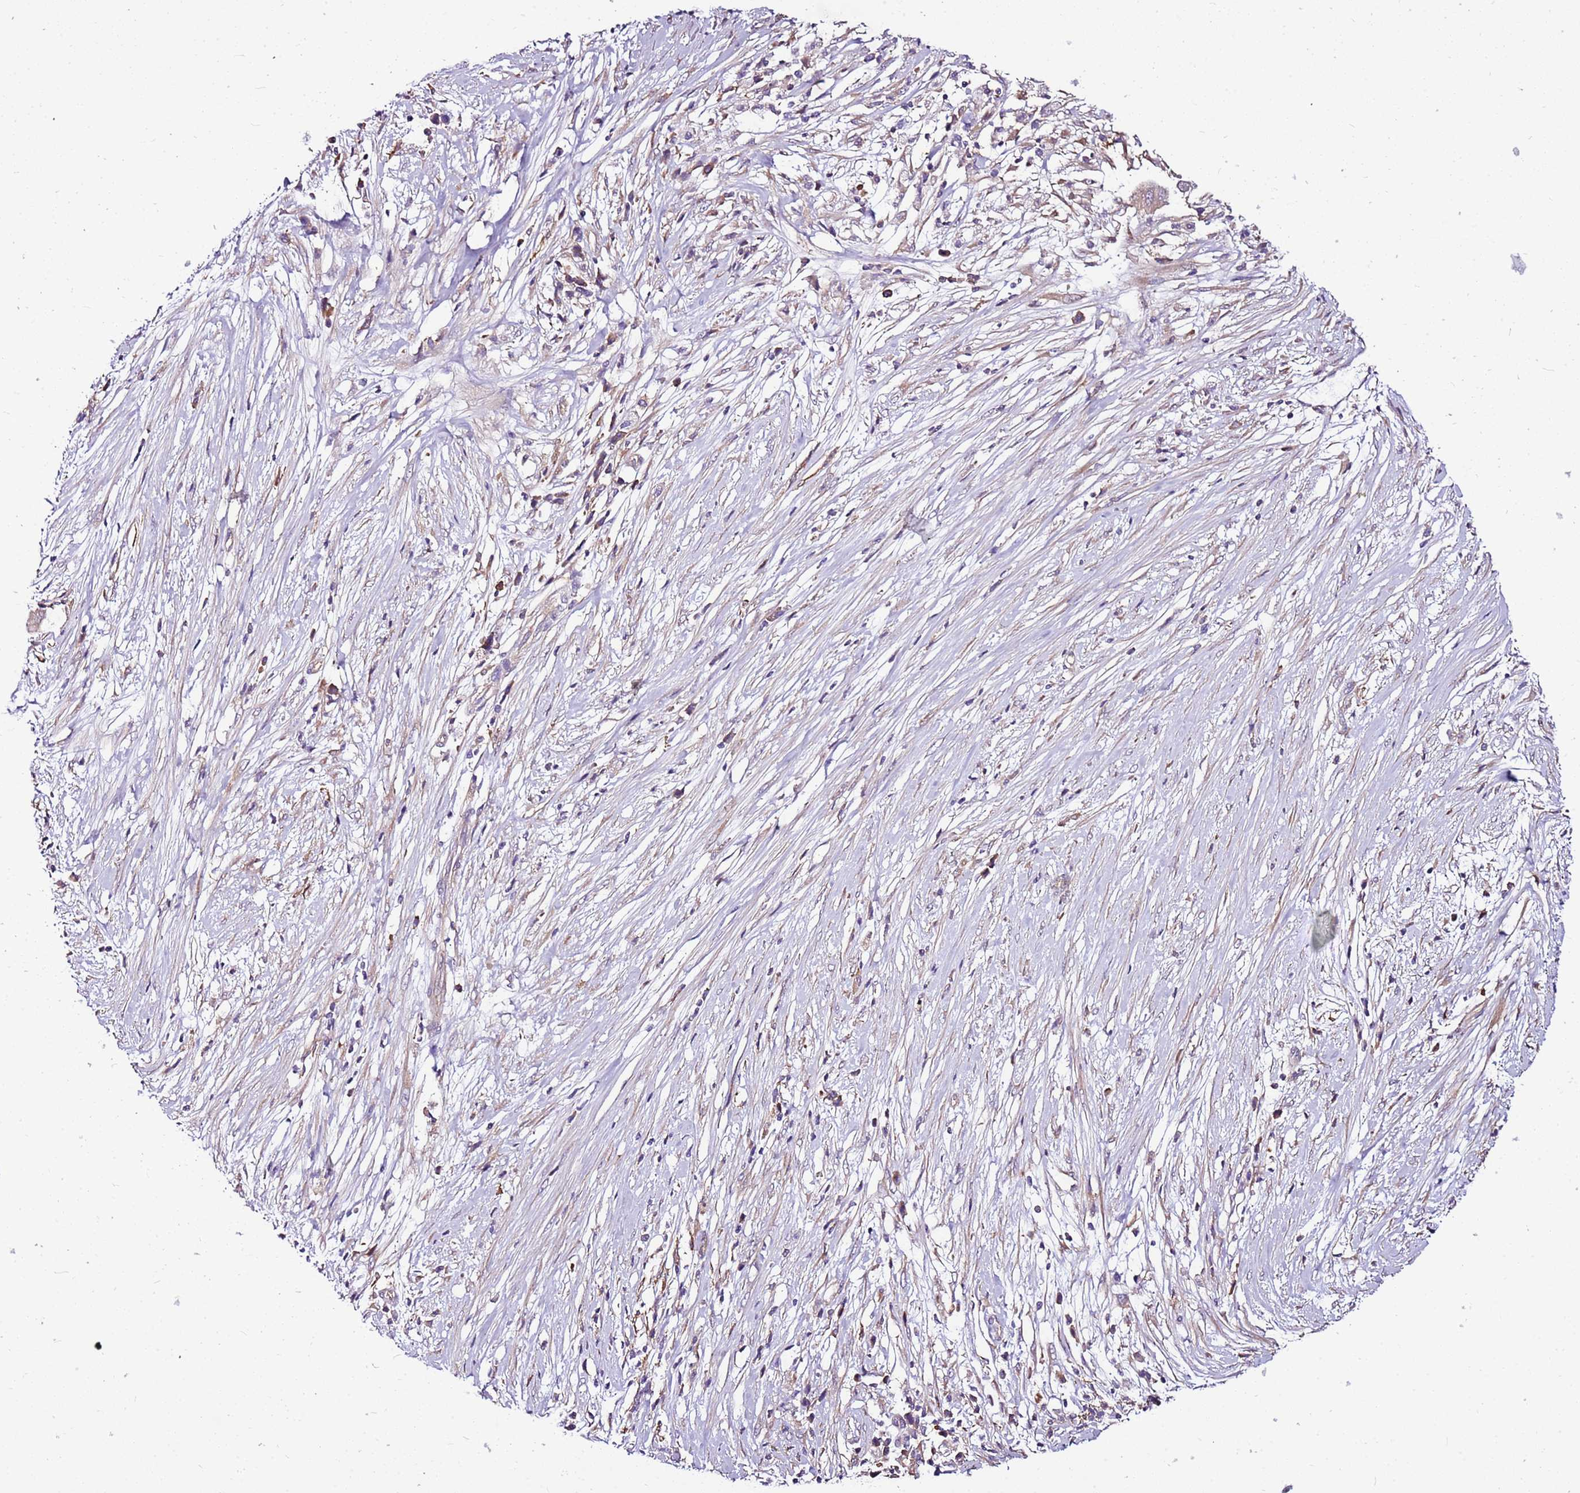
{"staining": {"intensity": "weak", "quantity": "<25%", "location": "cytoplasmic/membranous"}, "tissue": "pancreatic cancer", "cell_type": "Tumor cells", "image_type": "cancer", "snomed": [{"axis": "morphology", "description": "Adenocarcinoma, NOS"}, {"axis": "topography", "description": "Pancreas"}], "caption": "Pancreatic adenocarcinoma was stained to show a protein in brown. There is no significant staining in tumor cells.", "gene": "ATXN2L", "patient": {"sex": "male", "age": 68}}